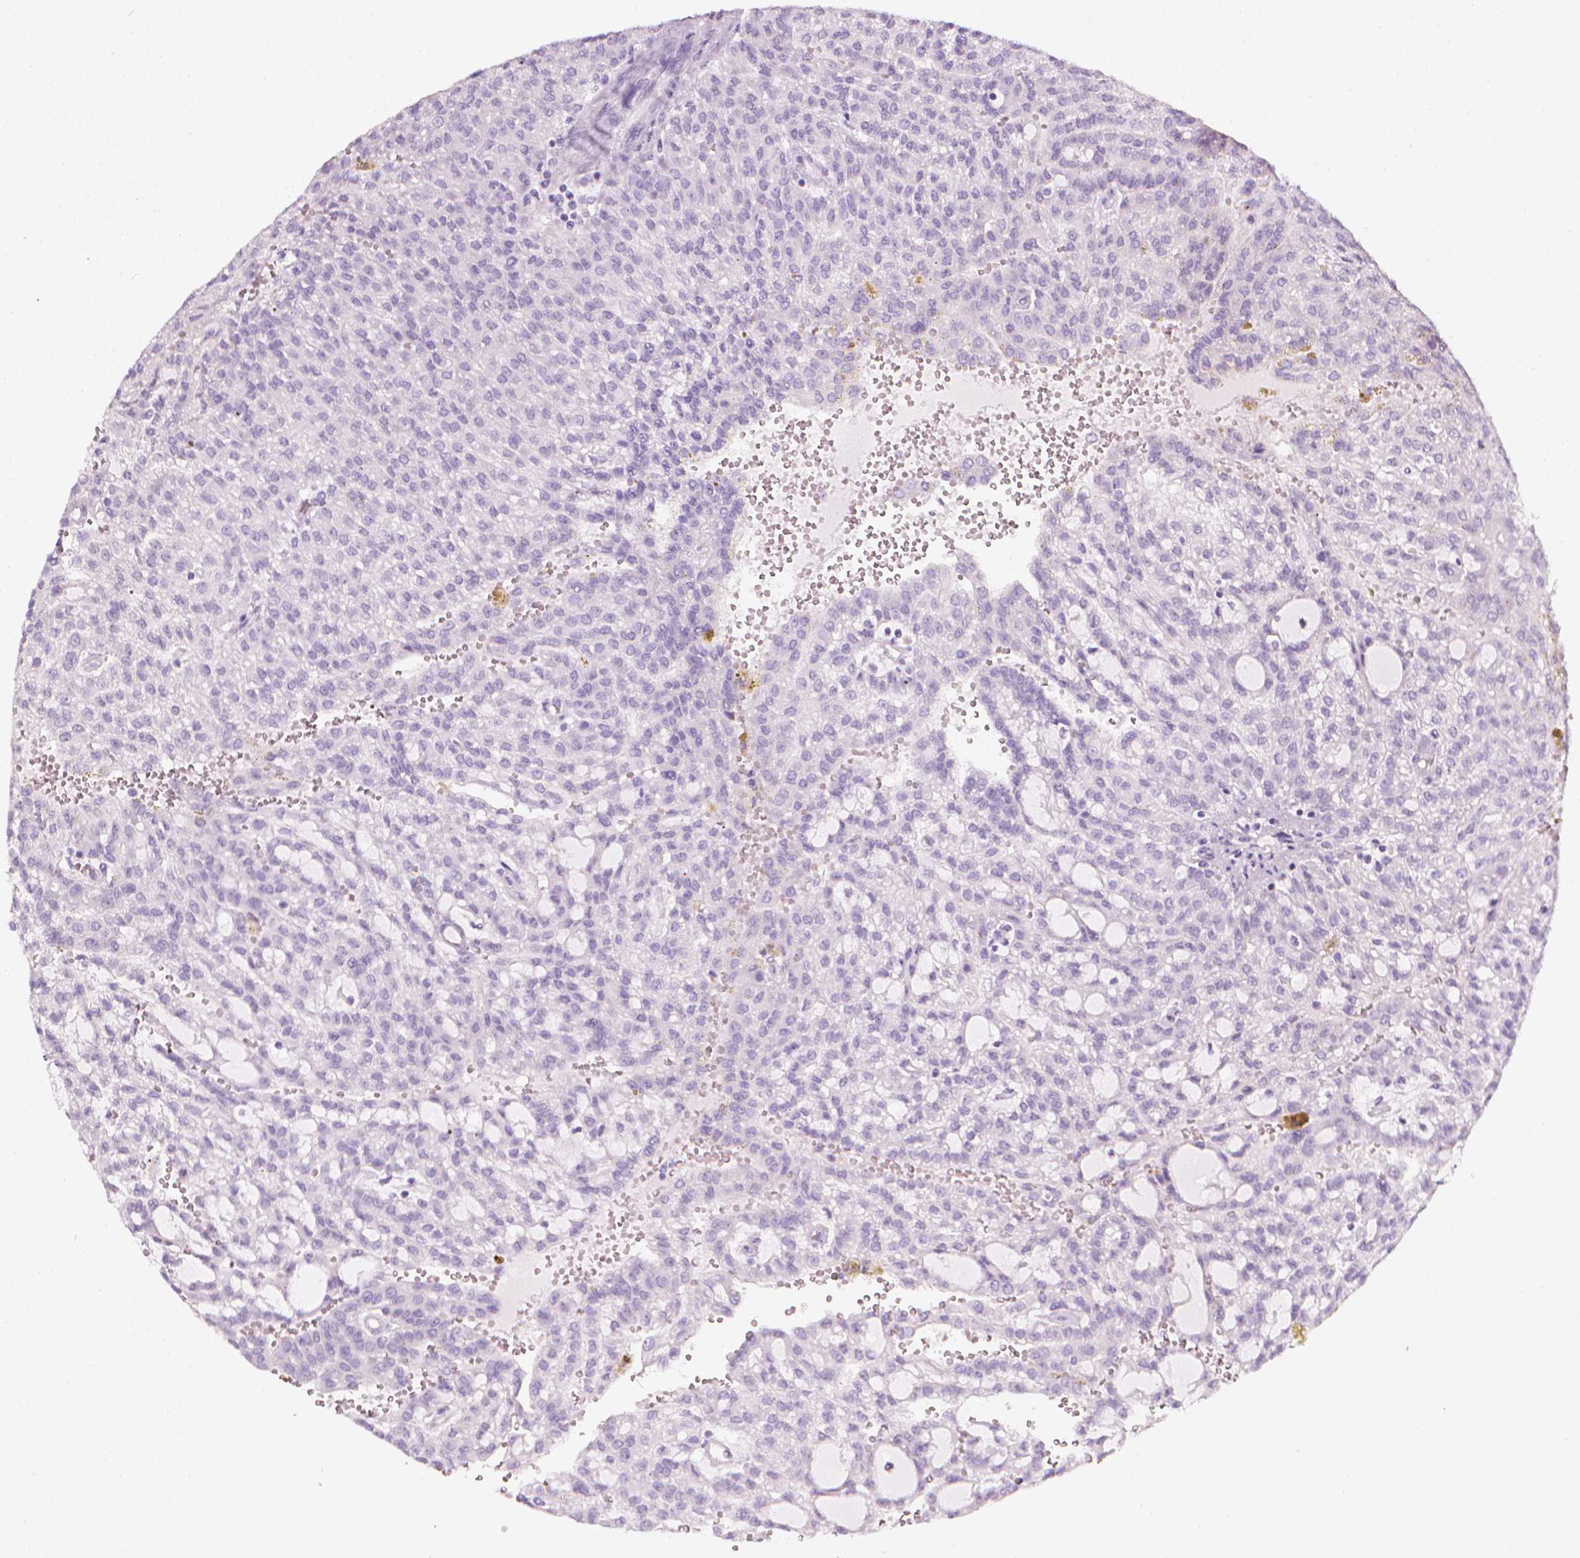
{"staining": {"intensity": "negative", "quantity": "none", "location": "none"}, "tissue": "renal cancer", "cell_type": "Tumor cells", "image_type": "cancer", "snomed": [{"axis": "morphology", "description": "Adenocarcinoma, NOS"}, {"axis": "topography", "description": "Kidney"}], "caption": "Tumor cells show no significant protein positivity in renal cancer (adenocarcinoma).", "gene": "DCAF8L1", "patient": {"sex": "male", "age": 63}}